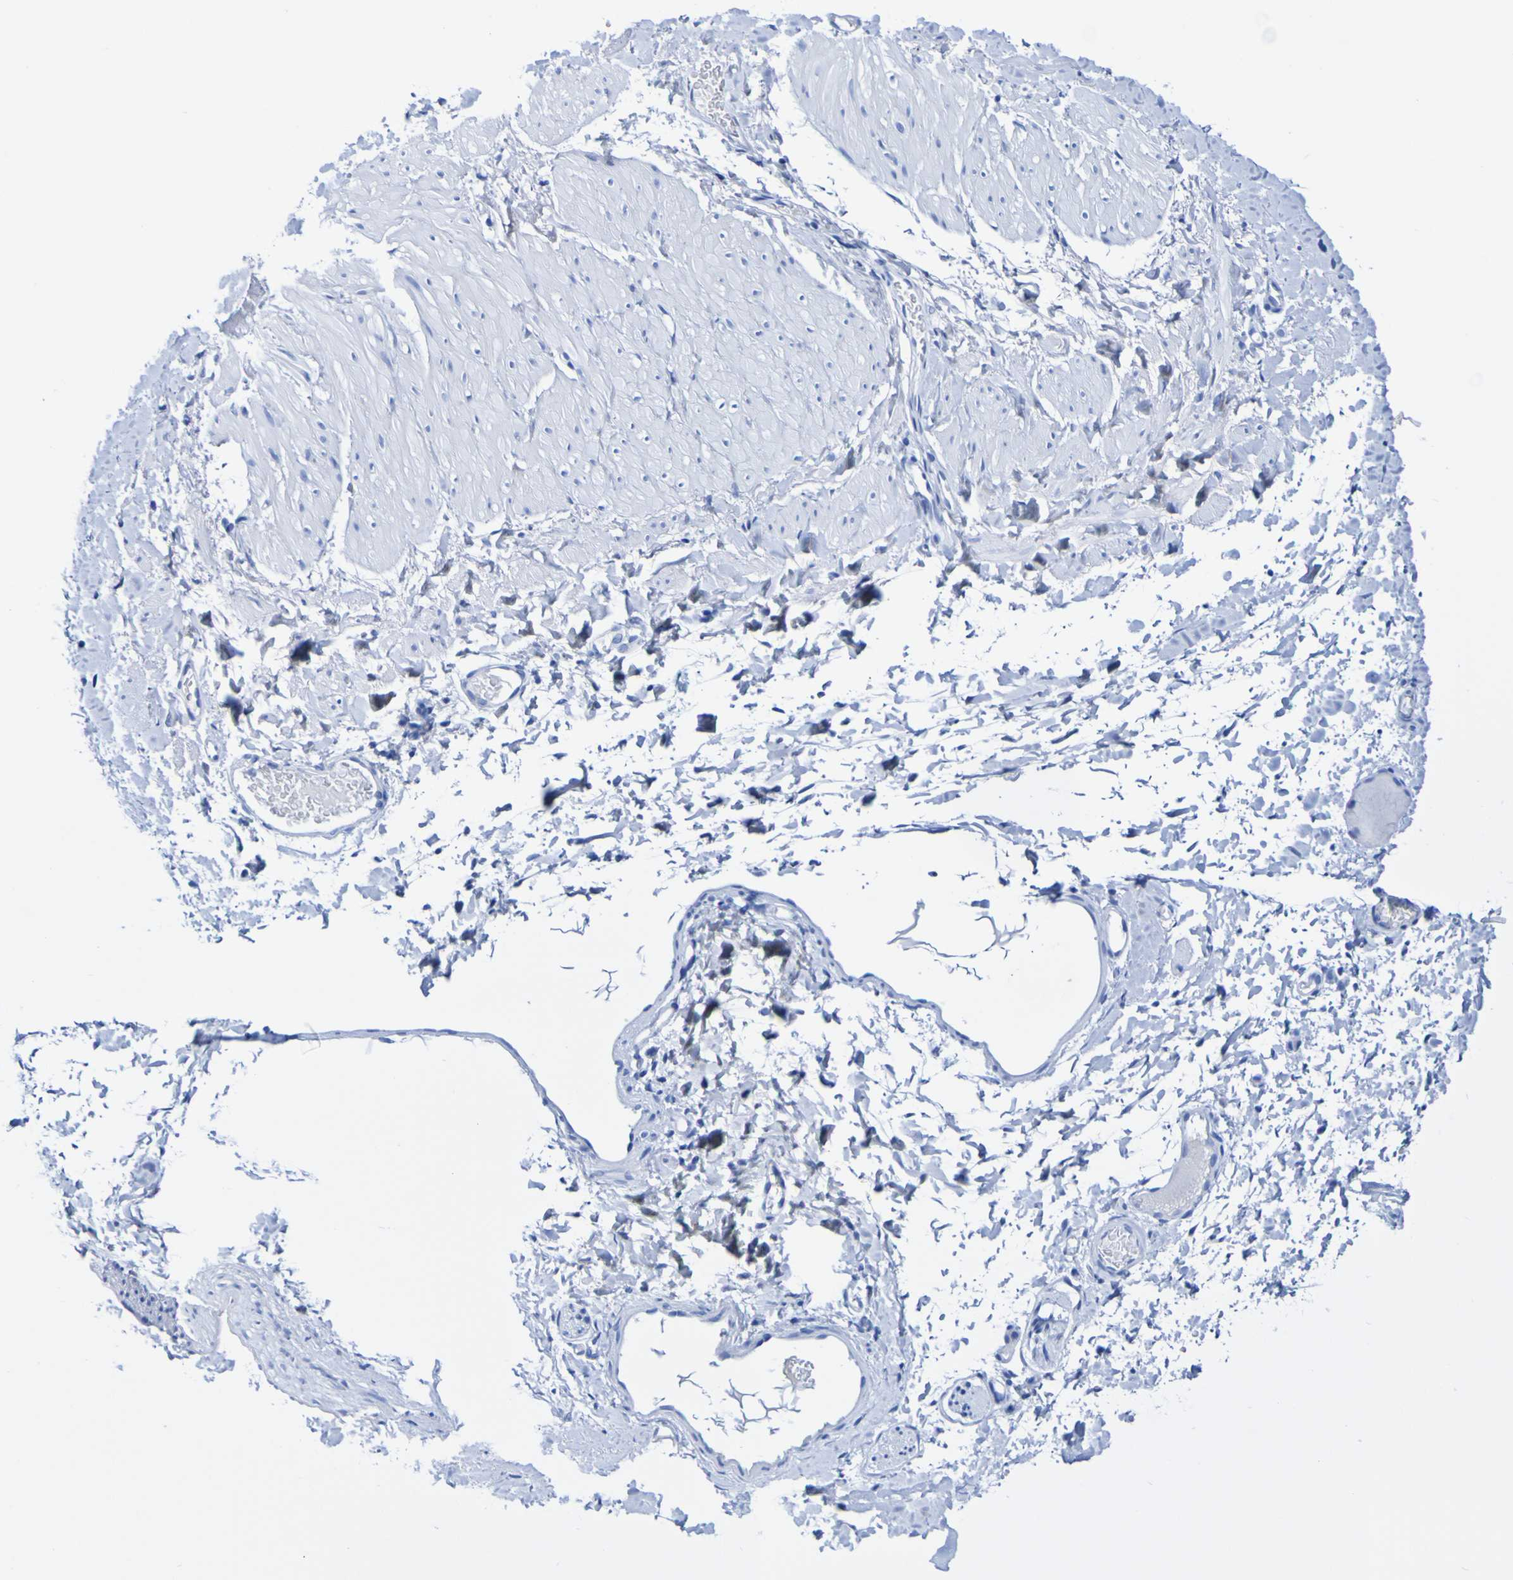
{"staining": {"intensity": "negative", "quantity": "none", "location": "none"}, "tissue": "smooth muscle", "cell_type": "Smooth muscle cells", "image_type": "normal", "snomed": [{"axis": "morphology", "description": "Normal tissue, NOS"}, {"axis": "topography", "description": "Smooth muscle"}], "caption": "DAB immunohistochemical staining of normal smooth muscle exhibits no significant positivity in smooth muscle cells.", "gene": "DPEP1", "patient": {"sex": "male", "age": 16}}